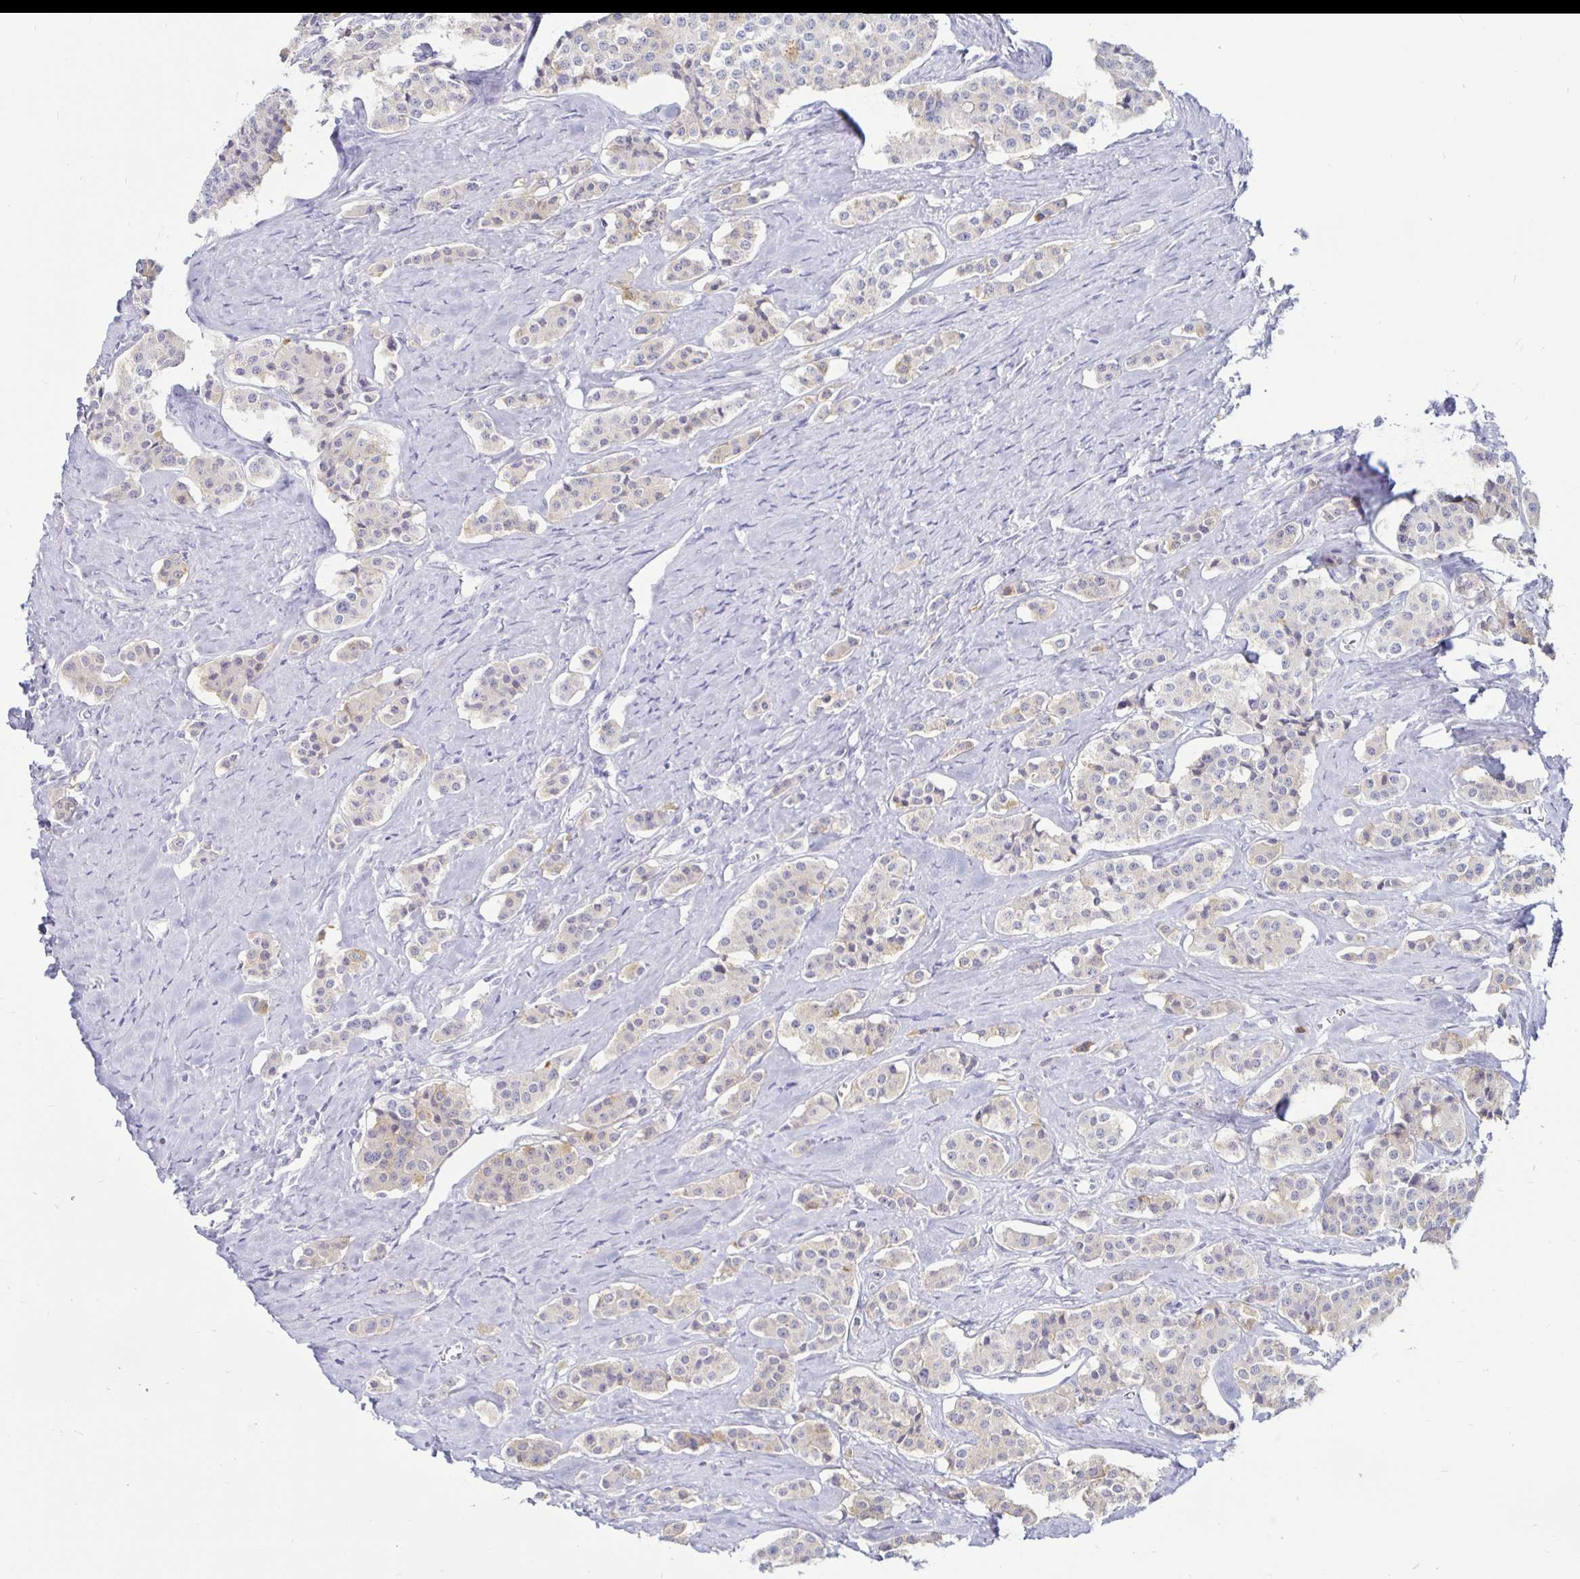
{"staining": {"intensity": "weak", "quantity": "<25%", "location": "cytoplasmic/membranous"}, "tissue": "carcinoid", "cell_type": "Tumor cells", "image_type": "cancer", "snomed": [{"axis": "morphology", "description": "Carcinoid, malignant, NOS"}, {"axis": "topography", "description": "Small intestine"}], "caption": "This image is of carcinoid stained with IHC to label a protein in brown with the nuclei are counter-stained blue. There is no expression in tumor cells. (Immunohistochemistry (ihc), brightfield microscopy, high magnification).", "gene": "TIMP1", "patient": {"sex": "male", "age": 63}}